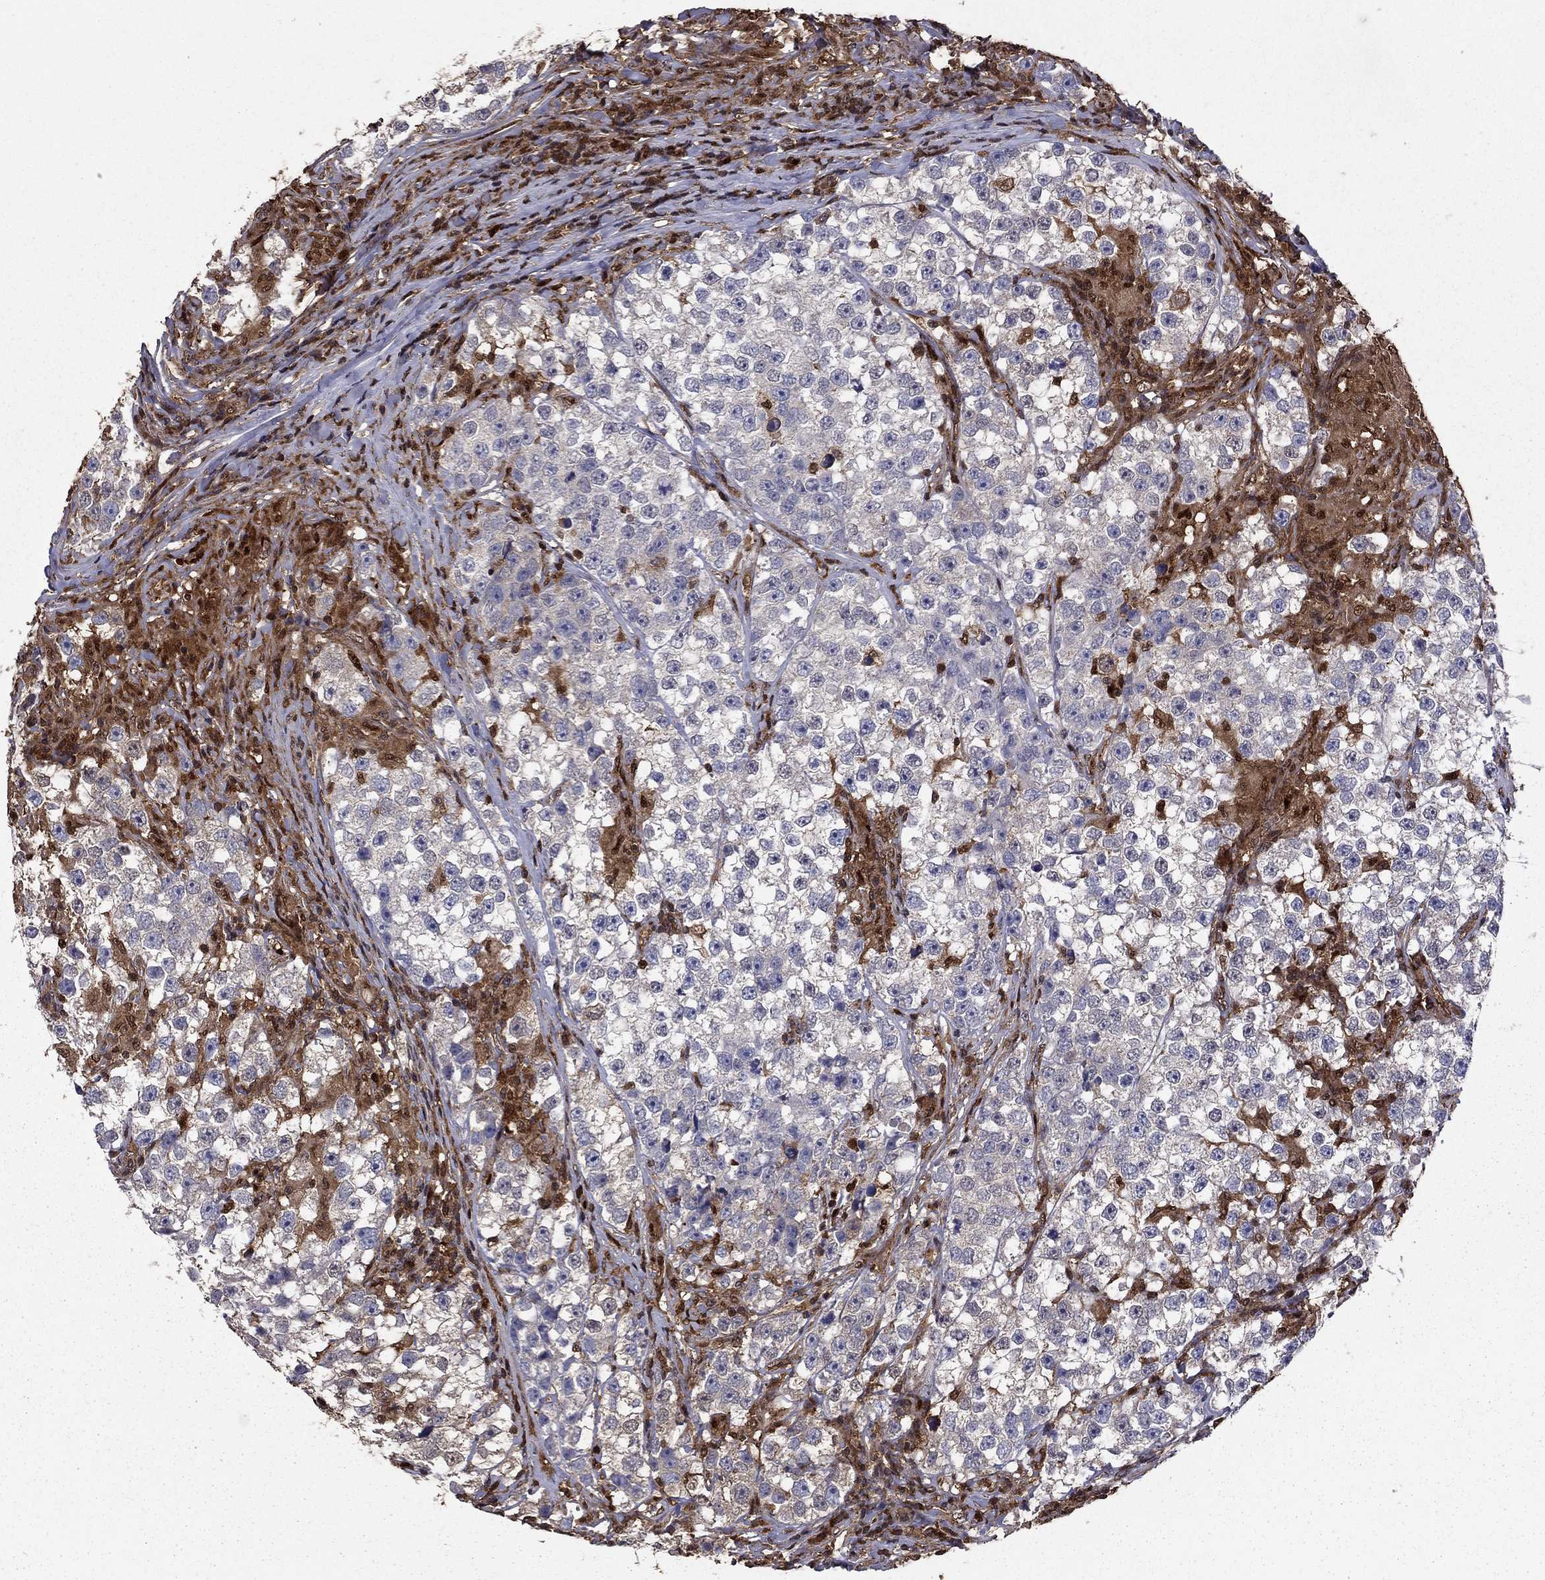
{"staining": {"intensity": "weak", "quantity": "<25%", "location": "cytoplasmic/membranous"}, "tissue": "testis cancer", "cell_type": "Tumor cells", "image_type": "cancer", "snomed": [{"axis": "morphology", "description": "Seminoma, NOS"}, {"axis": "topography", "description": "Testis"}], "caption": "A photomicrograph of testis cancer (seminoma) stained for a protein reveals no brown staining in tumor cells.", "gene": "APPBP2", "patient": {"sex": "male", "age": 46}}